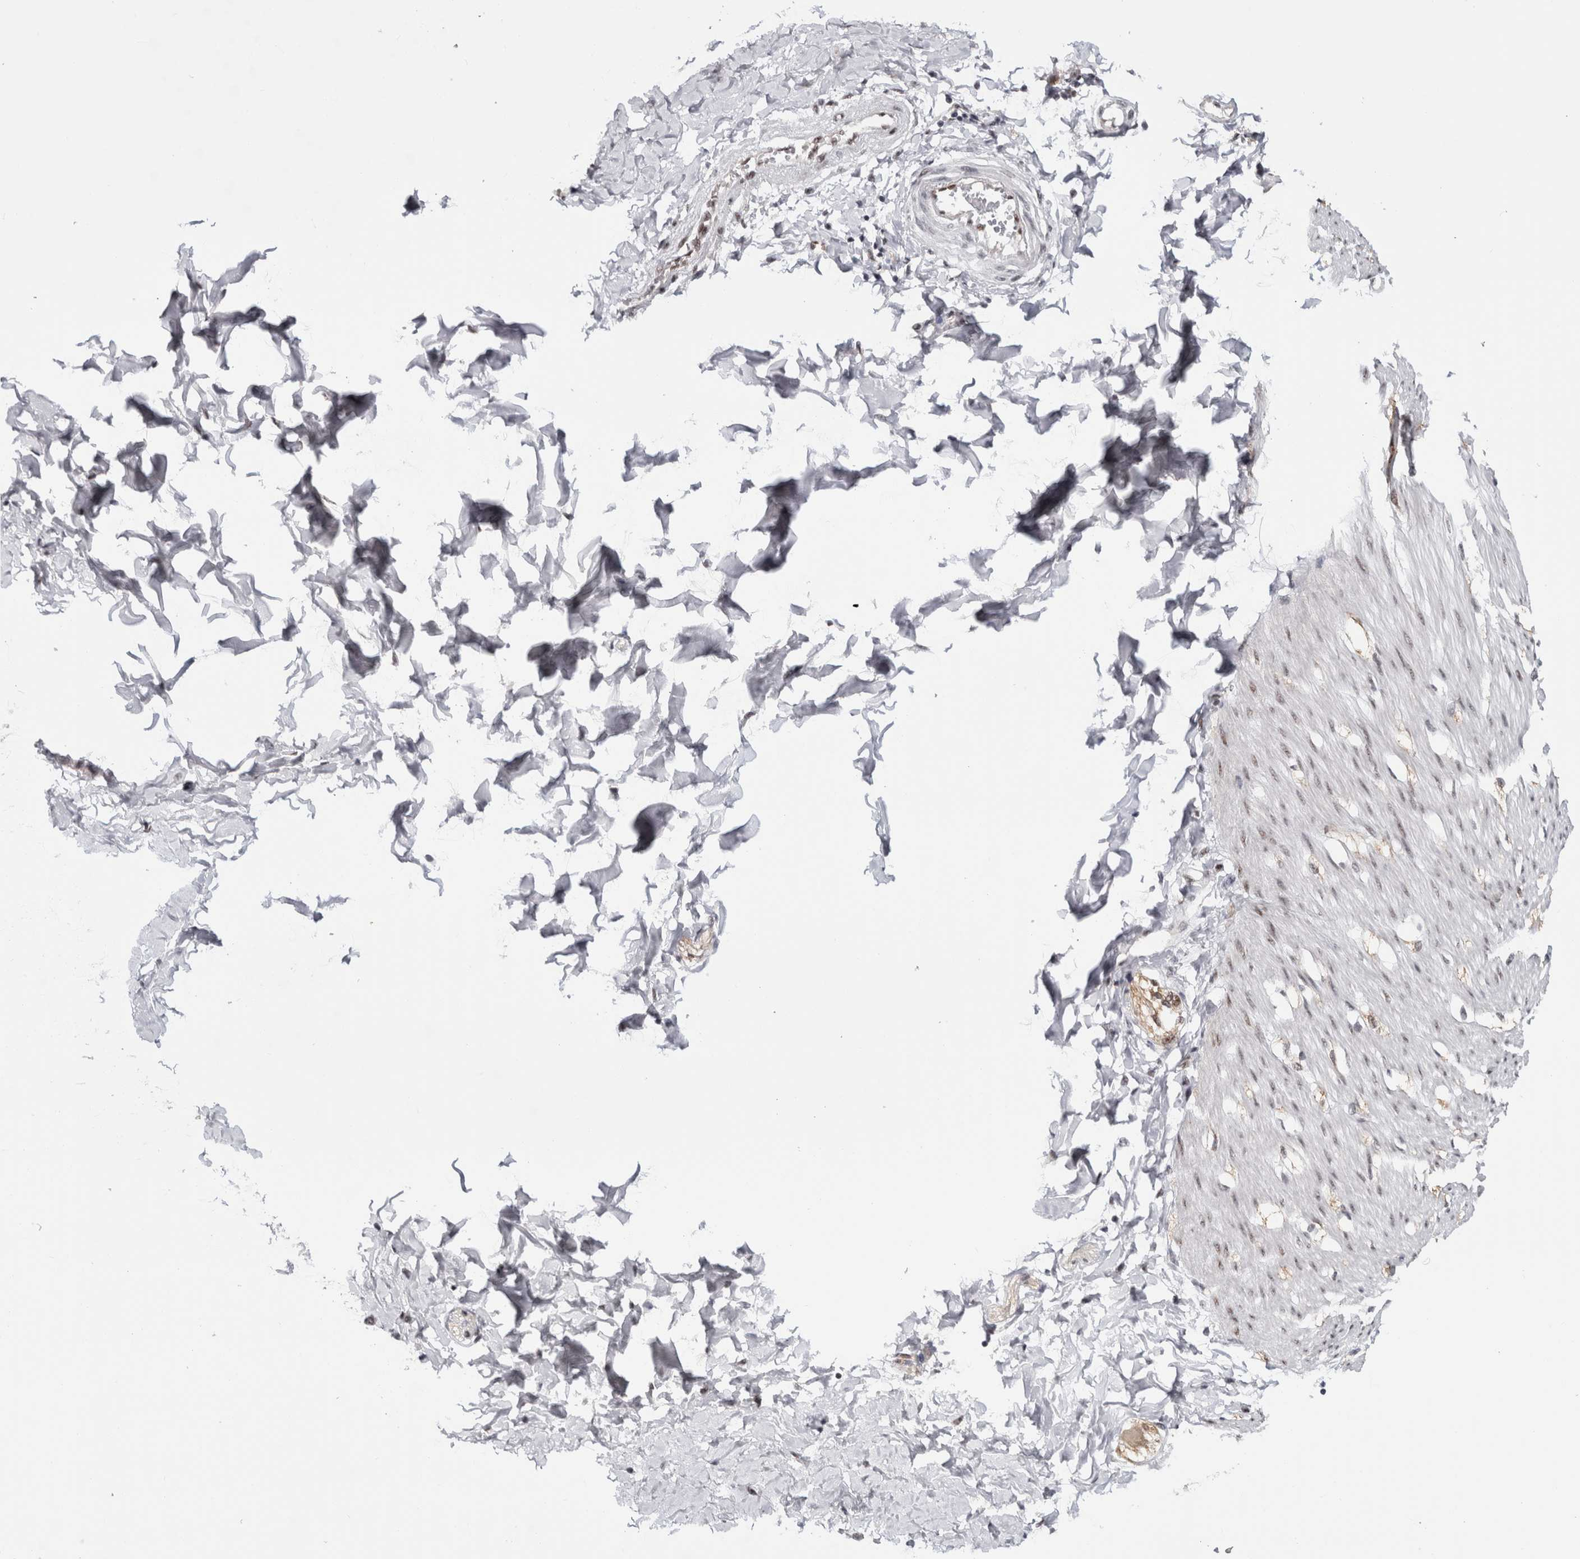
{"staining": {"intensity": "moderate", "quantity": "25%-75%", "location": "nuclear"}, "tissue": "smooth muscle", "cell_type": "Smooth muscle cells", "image_type": "normal", "snomed": [{"axis": "morphology", "description": "Normal tissue, NOS"}, {"axis": "morphology", "description": "Adenocarcinoma, NOS"}, {"axis": "topography", "description": "Smooth muscle"}, {"axis": "topography", "description": "Colon"}], "caption": "A histopathology image showing moderate nuclear staining in approximately 25%-75% of smooth muscle cells in unremarkable smooth muscle, as visualized by brown immunohistochemical staining.", "gene": "MKNK1", "patient": {"sex": "male", "age": 14}}